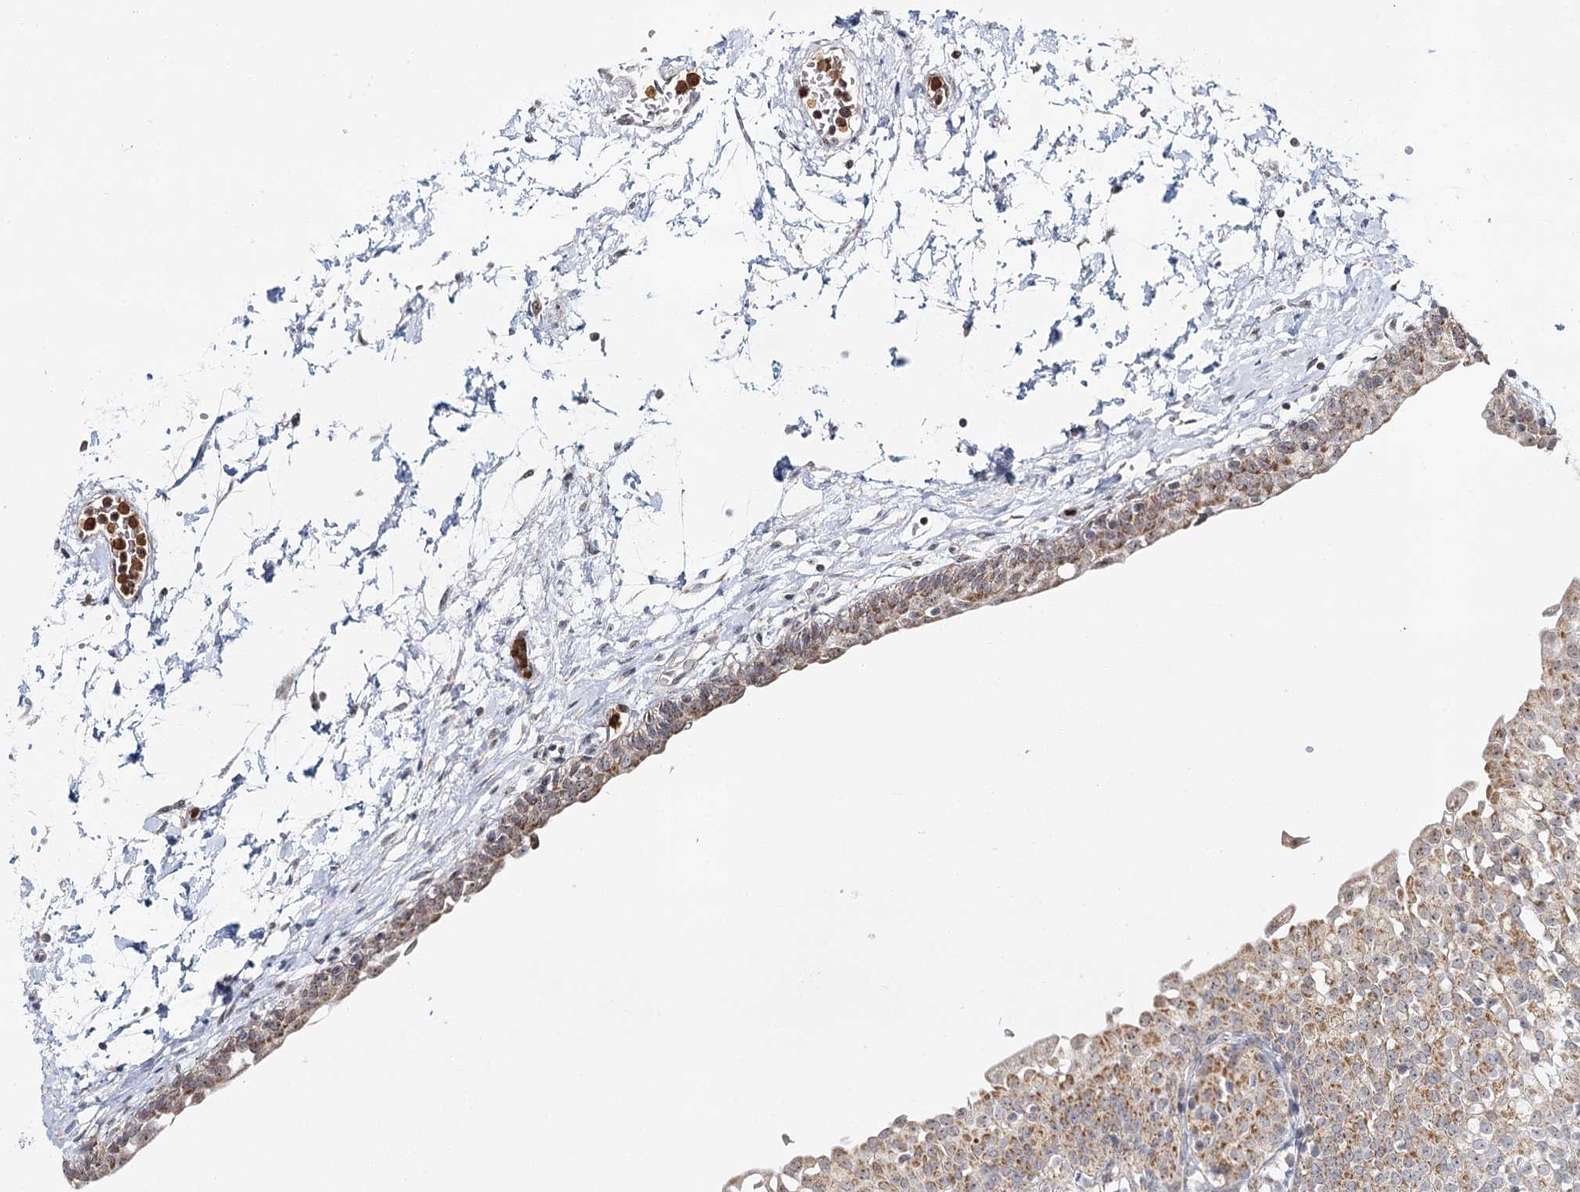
{"staining": {"intensity": "moderate", "quantity": ">75%", "location": "cytoplasmic/membranous"}, "tissue": "urinary bladder", "cell_type": "Urothelial cells", "image_type": "normal", "snomed": [{"axis": "morphology", "description": "Normal tissue, NOS"}, {"axis": "topography", "description": "Urinary bladder"}], "caption": "The micrograph exhibits staining of benign urinary bladder, revealing moderate cytoplasmic/membranous protein expression (brown color) within urothelial cells.", "gene": "ATAD1", "patient": {"sex": "male", "age": 55}}